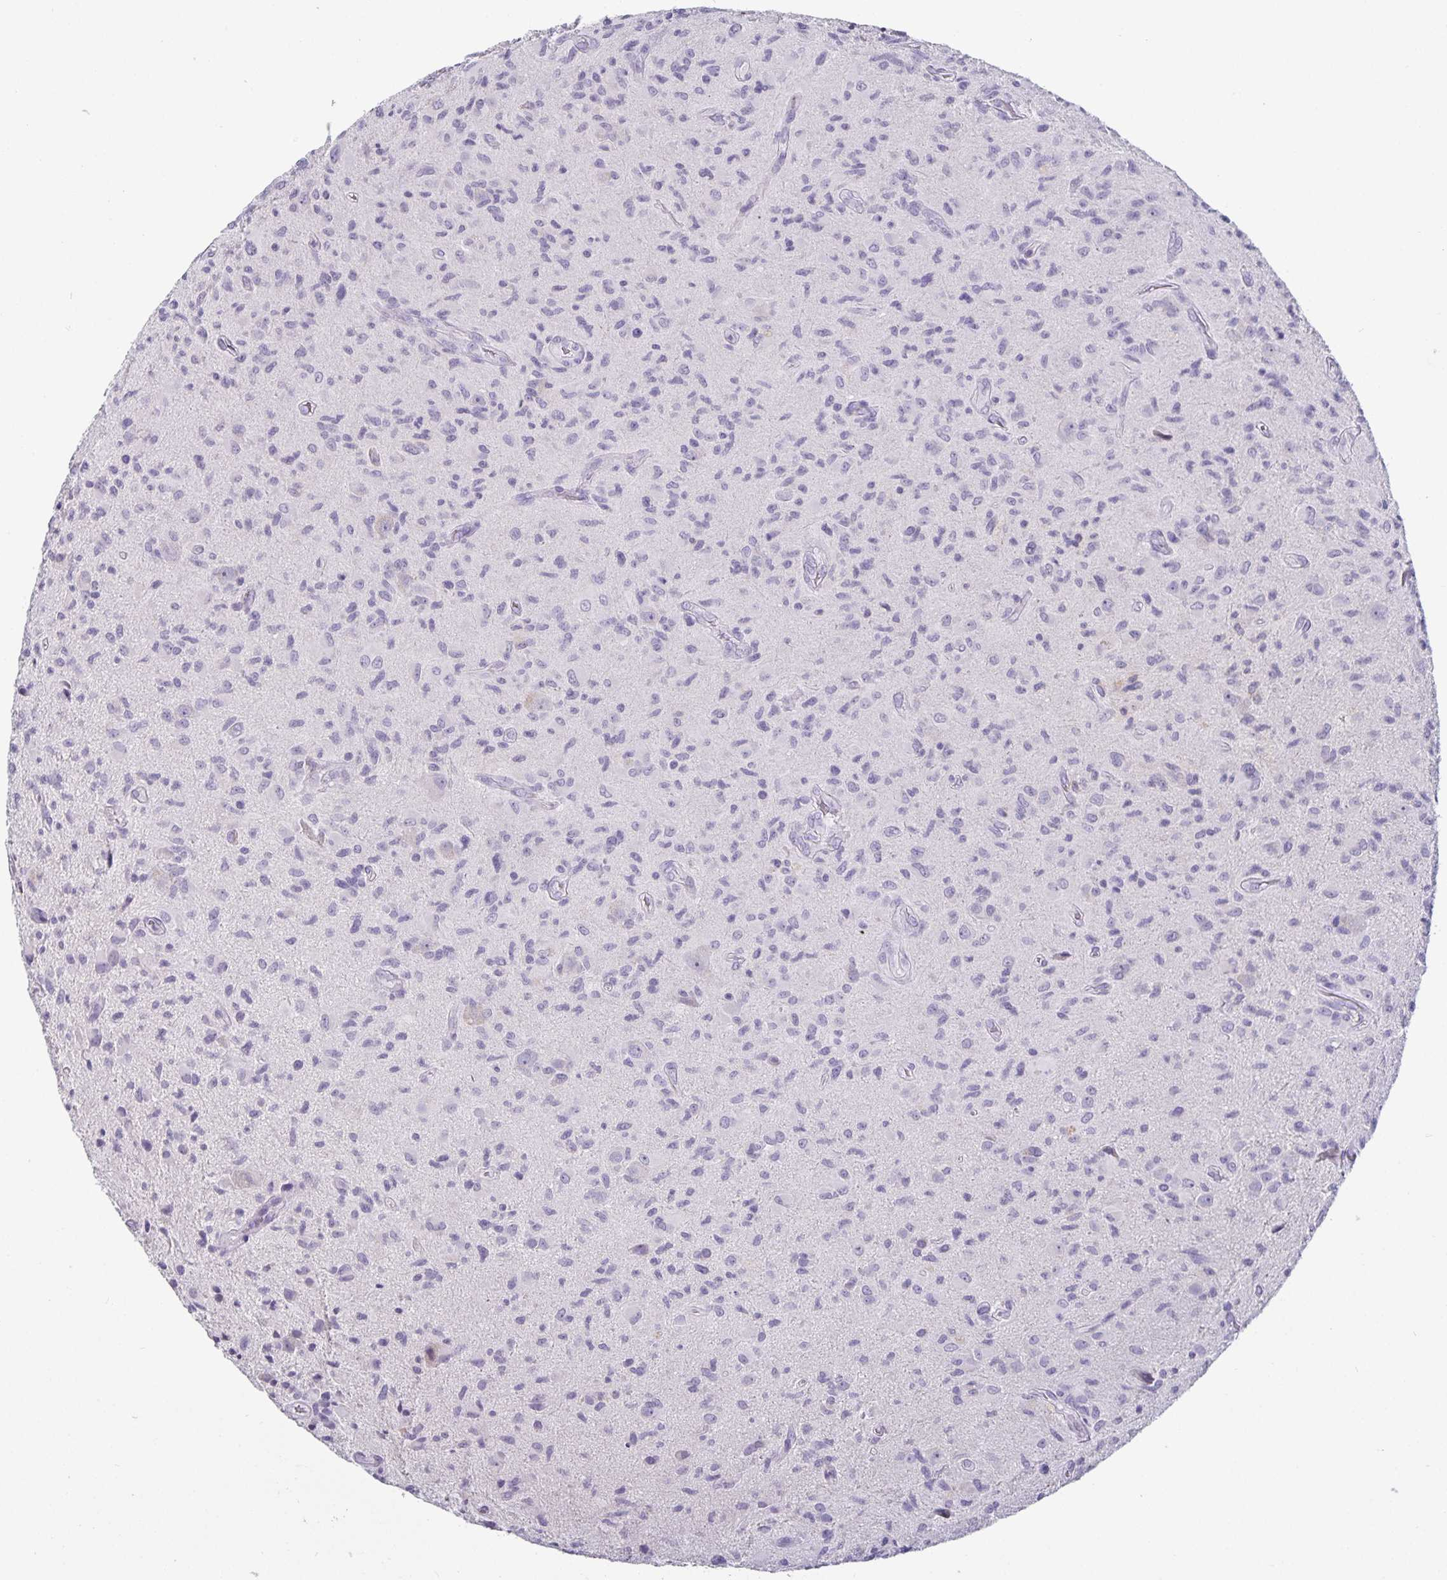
{"staining": {"intensity": "negative", "quantity": "none", "location": "none"}, "tissue": "glioma", "cell_type": "Tumor cells", "image_type": "cancer", "snomed": [{"axis": "morphology", "description": "Glioma, malignant, High grade"}, {"axis": "topography", "description": "Brain"}], "caption": "High magnification brightfield microscopy of malignant glioma (high-grade) stained with DAB (brown) and counterstained with hematoxylin (blue): tumor cells show no significant staining.", "gene": "CA12", "patient": {"sex": "female", "age": 65}}